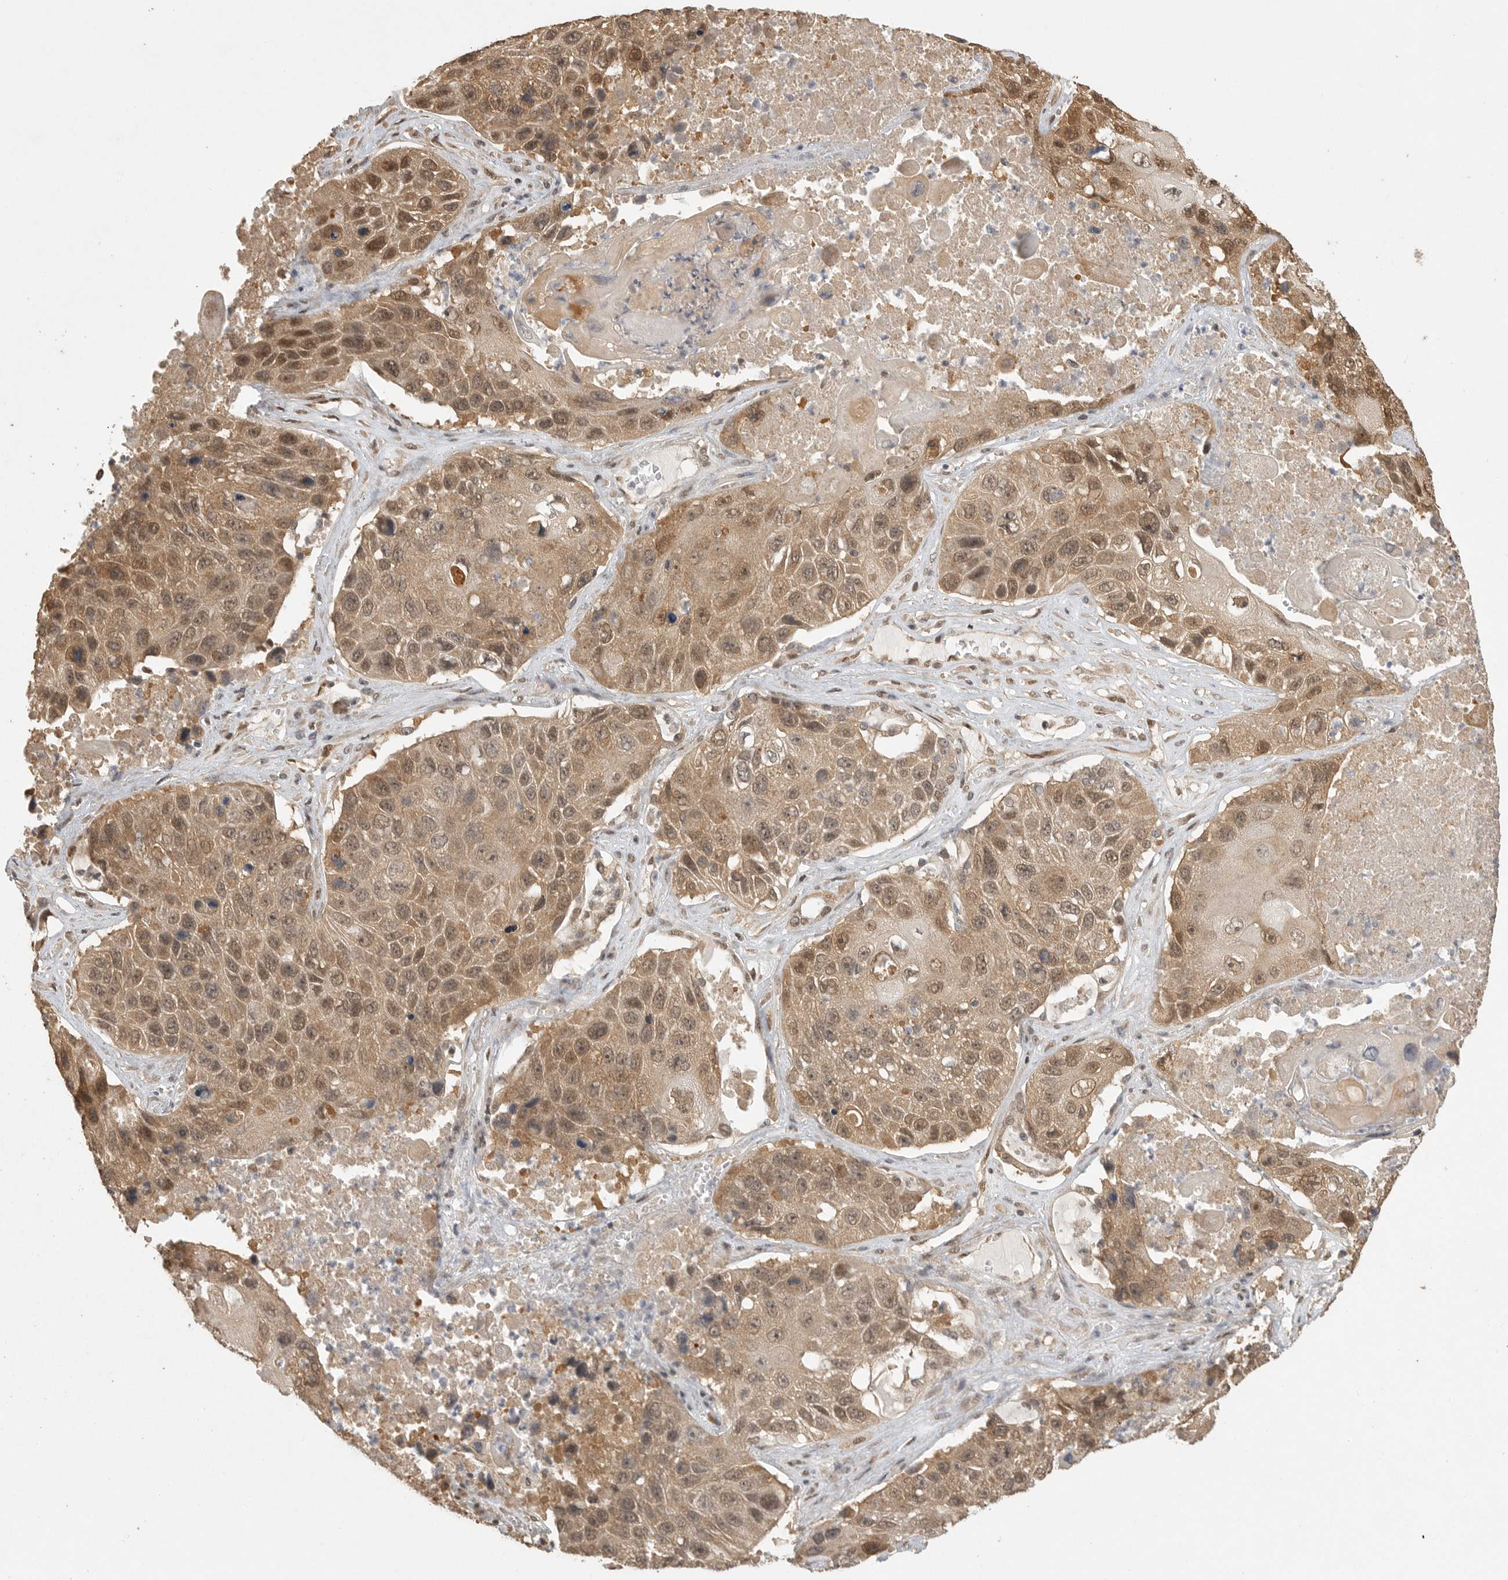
{"staining": {"intensity": "moderate", "quantity": ">75%", "location": "cytoplasmic/membranous,nuclear"}, "tissue": "lung cancer", "cell_type": "Tumor cells", "image_type": "cancer", "snomed": [{"axis": "morphology", "description": "Squamous cell carcinoma, NOS"}, {"axis": "topography", "description": "Lung"}], "caption": "Tumor cells demonstrate medium levels of moderate cytoplasmic/membranous and nuclear expression in about >75% of cells in human lung cancer. The protein of interest is shown in brown color, while the nuclei are stained blue.", "gene": "DFFA", "patient": {"sex": "male", "age": 61}}